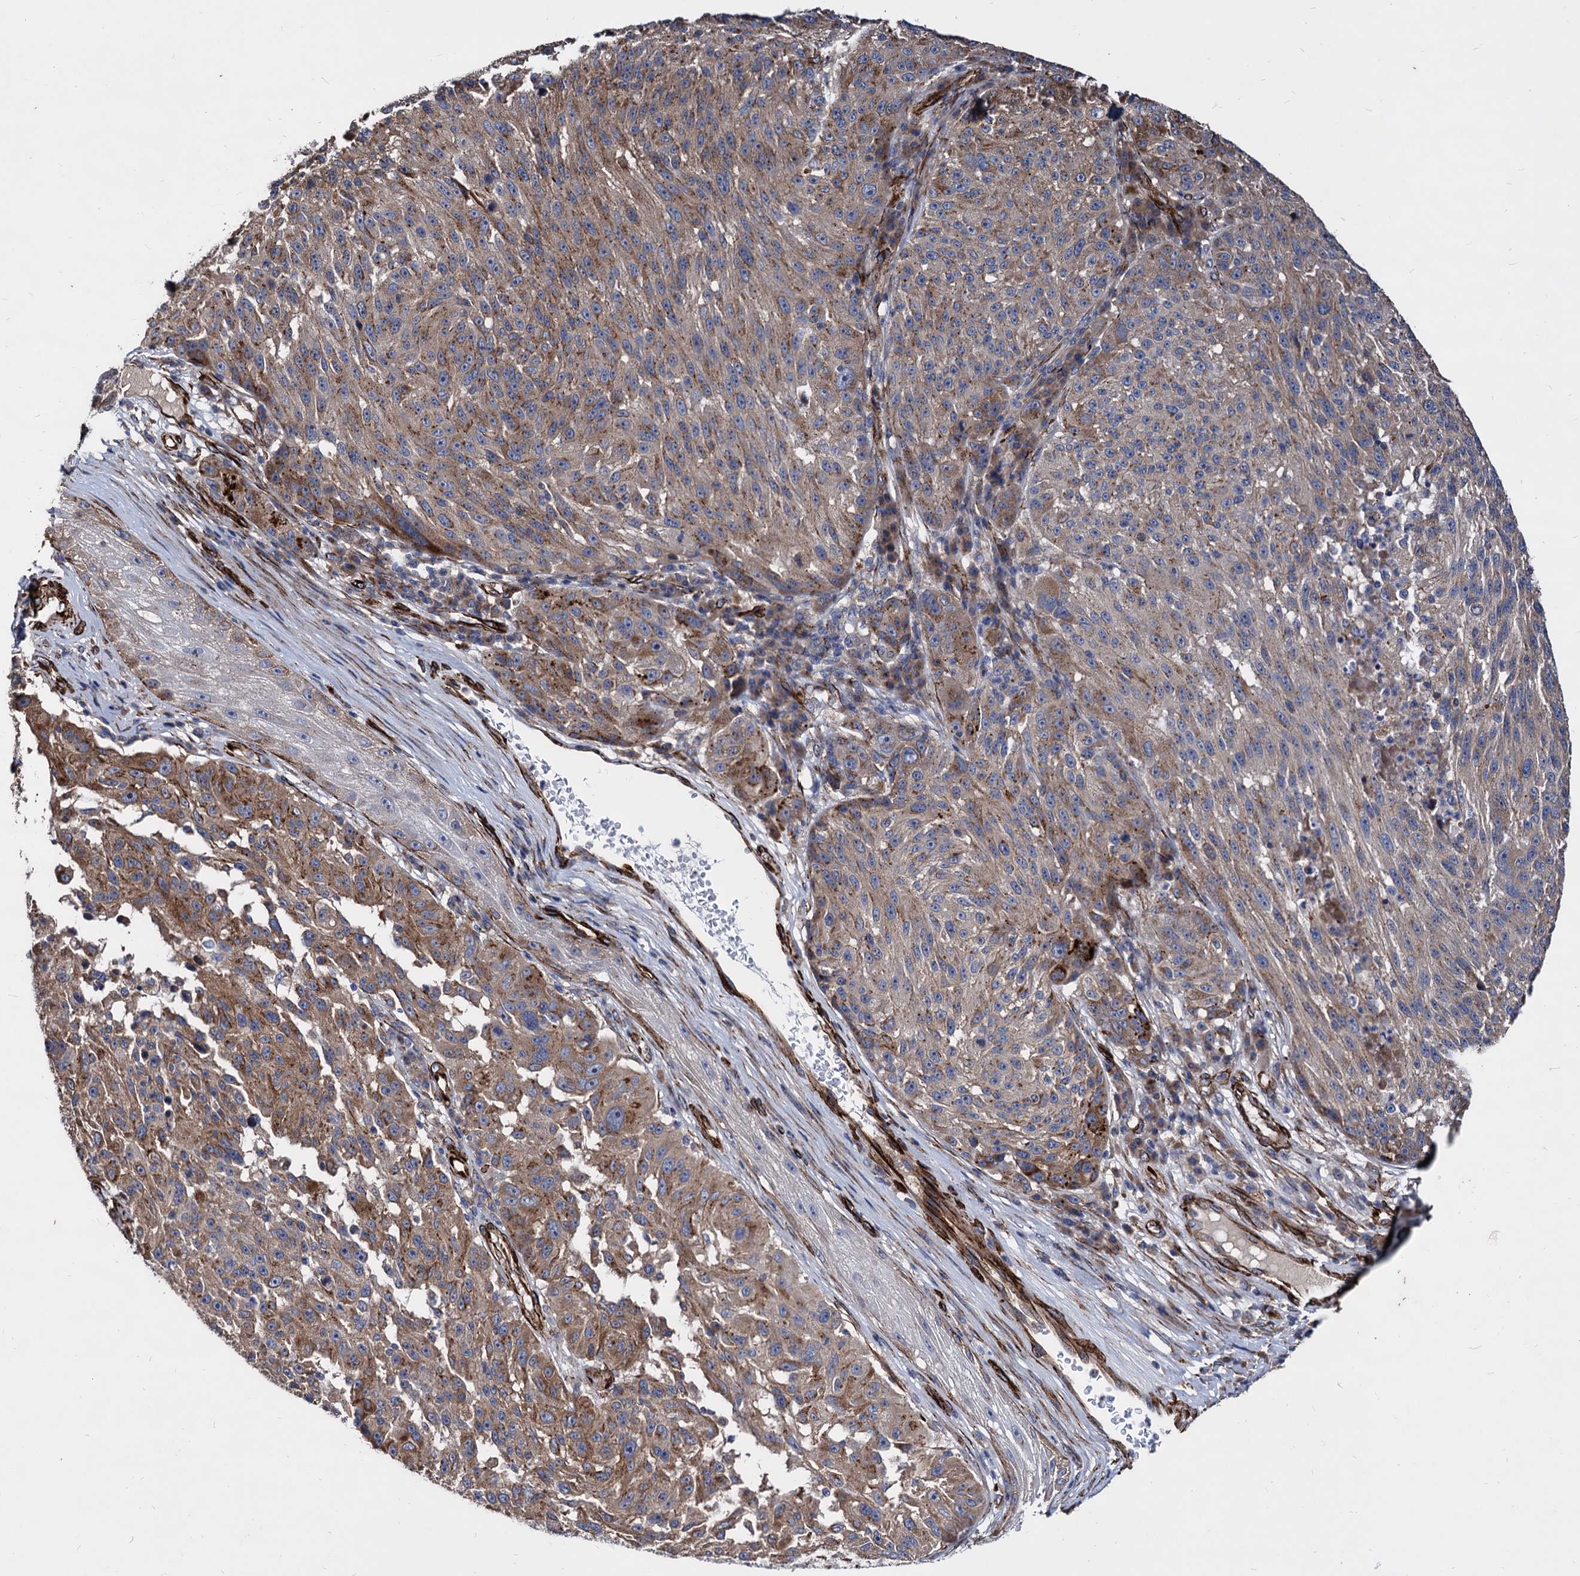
{"staining": {"intensity": "moderate", "quantity": ">75%", "location": "cytoplasmic/membranous"}, "tissue": "melanoma", "cell_type": "Tumor cells", "image_type": "cancer", "snomed": [{"axis": "morphology", "description": "Malignant melanoma, NOS"}, {"axis": "topography", "description": "Skin"}], "caption": "This image shows melanoma stained with immunohistochemistry to label a protein in brown. The cytoplasmic/membranous of tumor cells show moderate positivity for the protein. Nuclei are counter-stained blue.", "gene": "WDR11", "patient": {"sex": "male", "age": 53}}